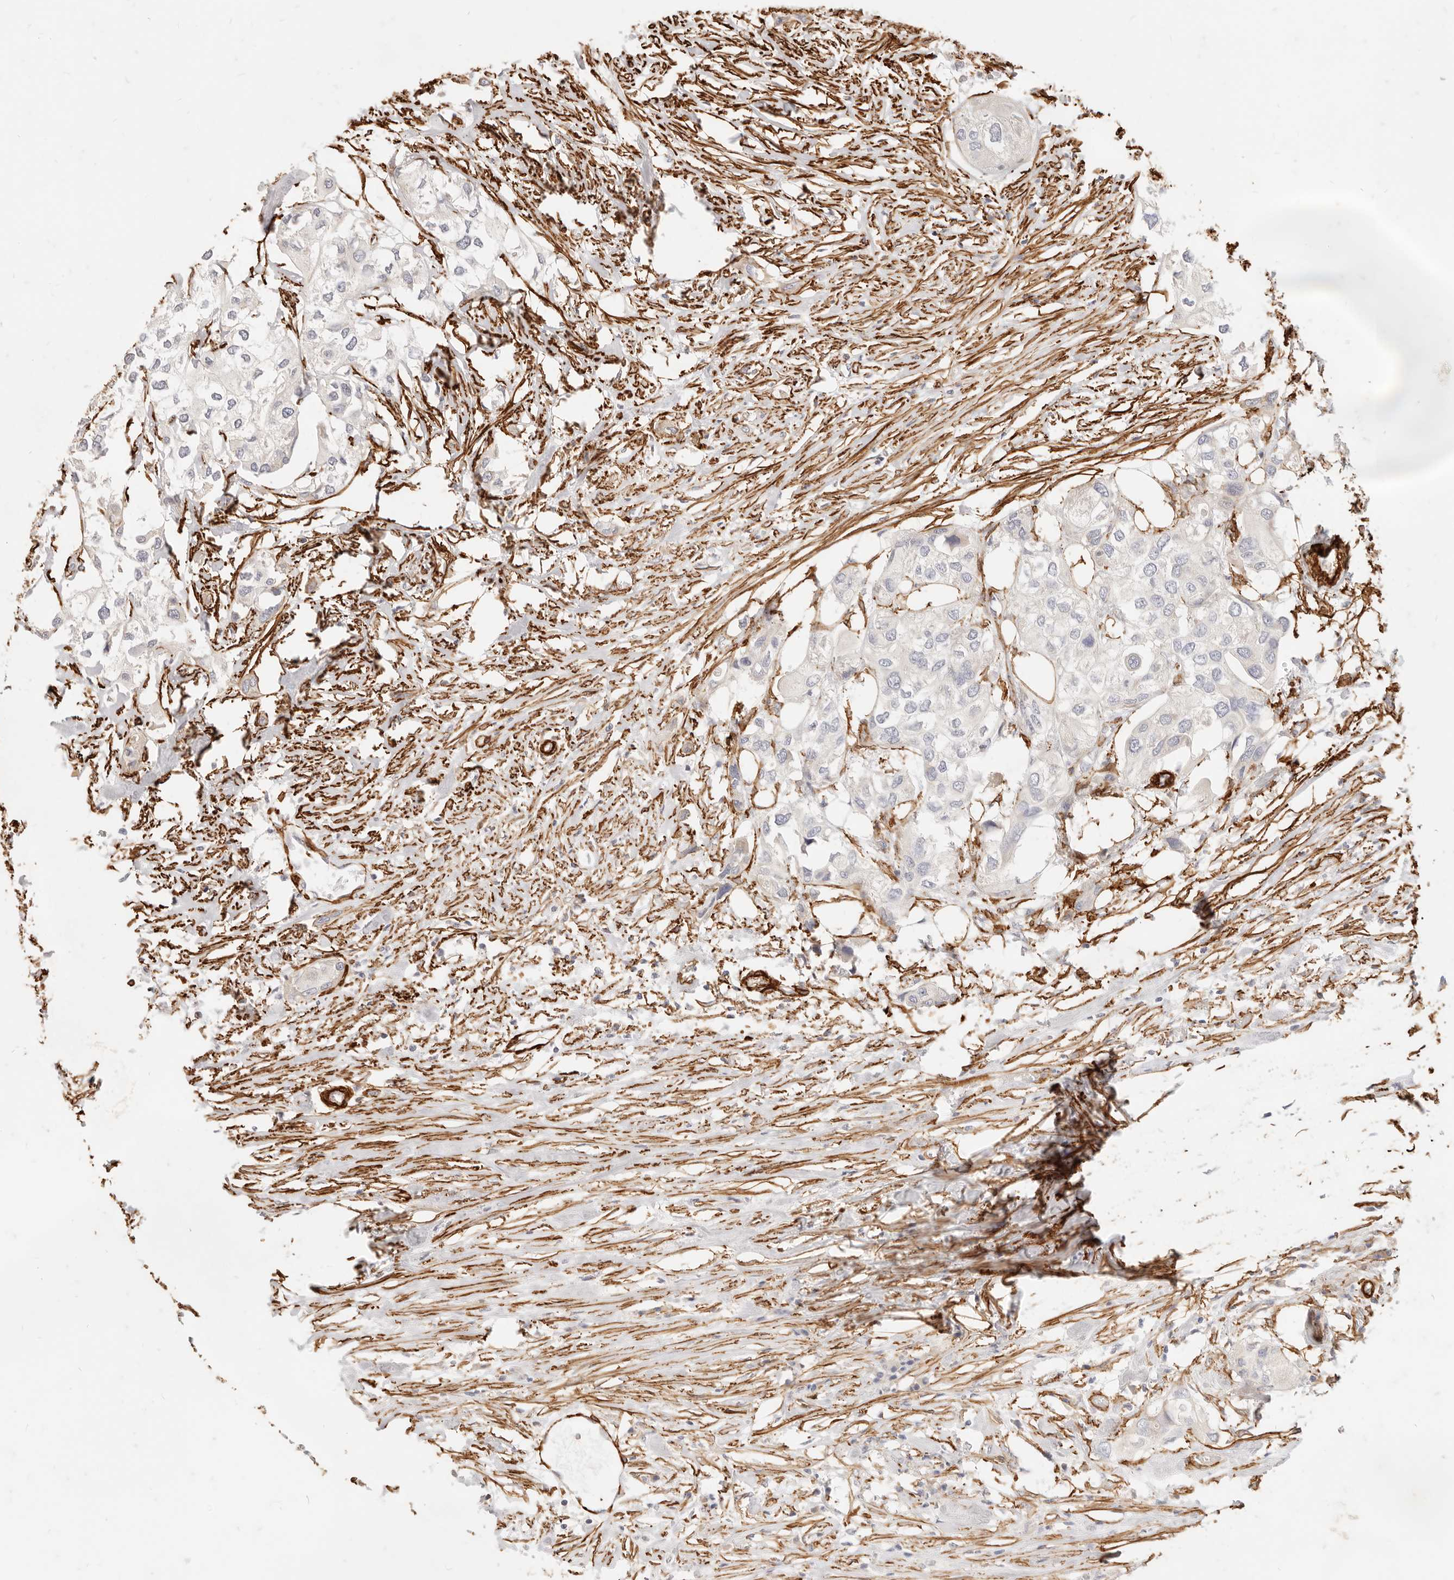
{"staining": {"intensity": "negative", "quantity": "none", "location": "none"}, "tissue": "urothelial cancer", "cell_type": "Tumor cells", "image_type": "cancer", "snomed": [{"axis": "morphology", "description": "Urothelial carcinoma, High grade"}, {"axis": "topography", "description": "Urinary bladder"}], "caption": "Immunohistochemistry histopathology image of neoplastic tissue: urothelial cancer stained with DAB (3,3'-diaminobenzidine) exhibits no significant protein expression in tumor cells.", "gene": "TMTC2", "patient": {"sex": "male", "age": 64}}